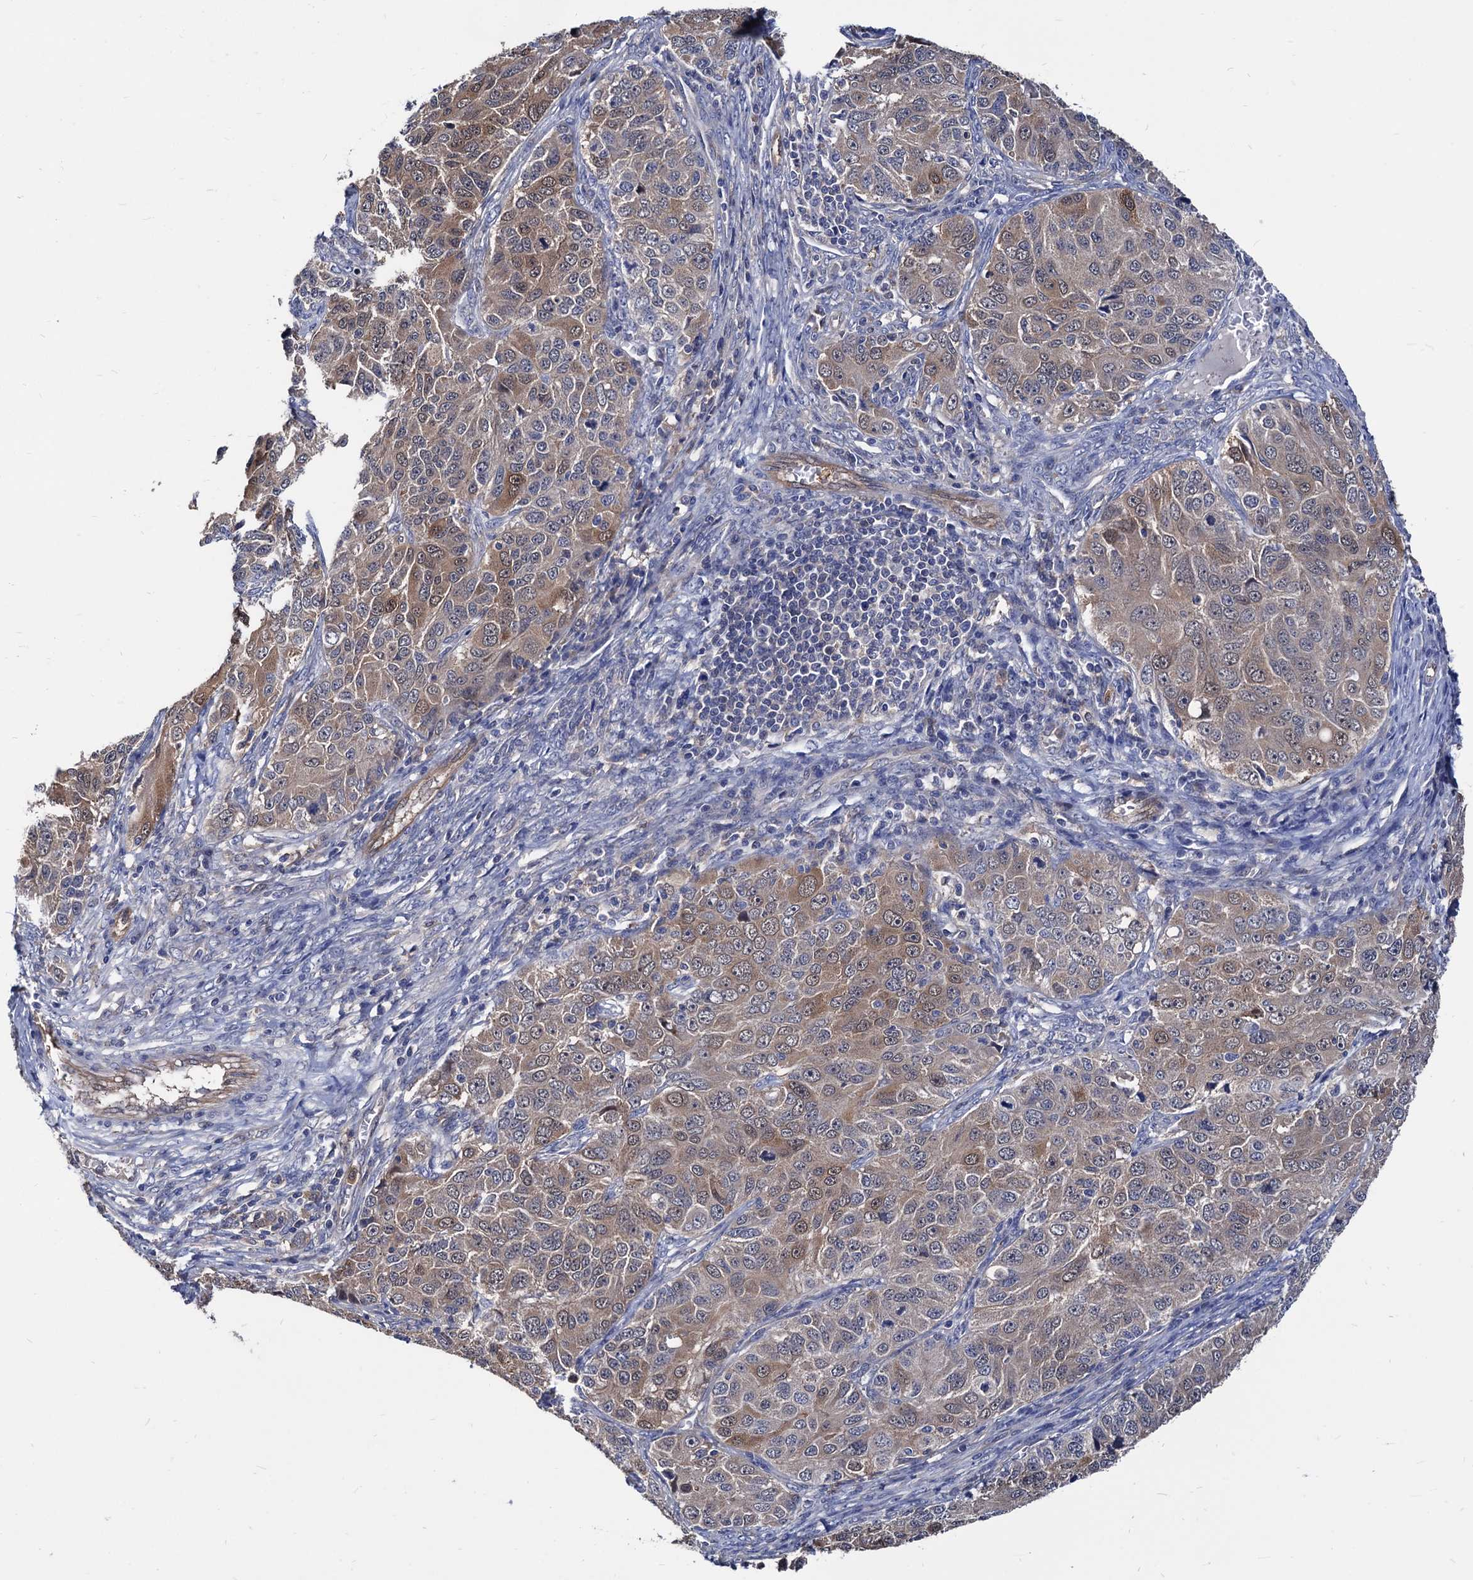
{"staining": {"intensity": "moderate", "quantity": ">75%", "location": "cytoplasmic/membranous,nuclear"}, "tissue": "ovarian cancer", "cell_type": "Tumor cells", "image_type": "cancer", "snomed": [{"axis": "morphology", "description": "Carcinoma, endometroid"}, {"axis": "topography", "description": "Ovary"}], "caption": "This histopathology image demonstrates endometroid carcinoma (ovarian) stained with IHC to label a protein in brown. The cytoplasmic/membranous and nuclear of tumor cells show moderate positivity for the protein. Nuclei are counter-stained blue.", "gene": "CPPED1", "patient": {"sex": "female", "age": 51}}